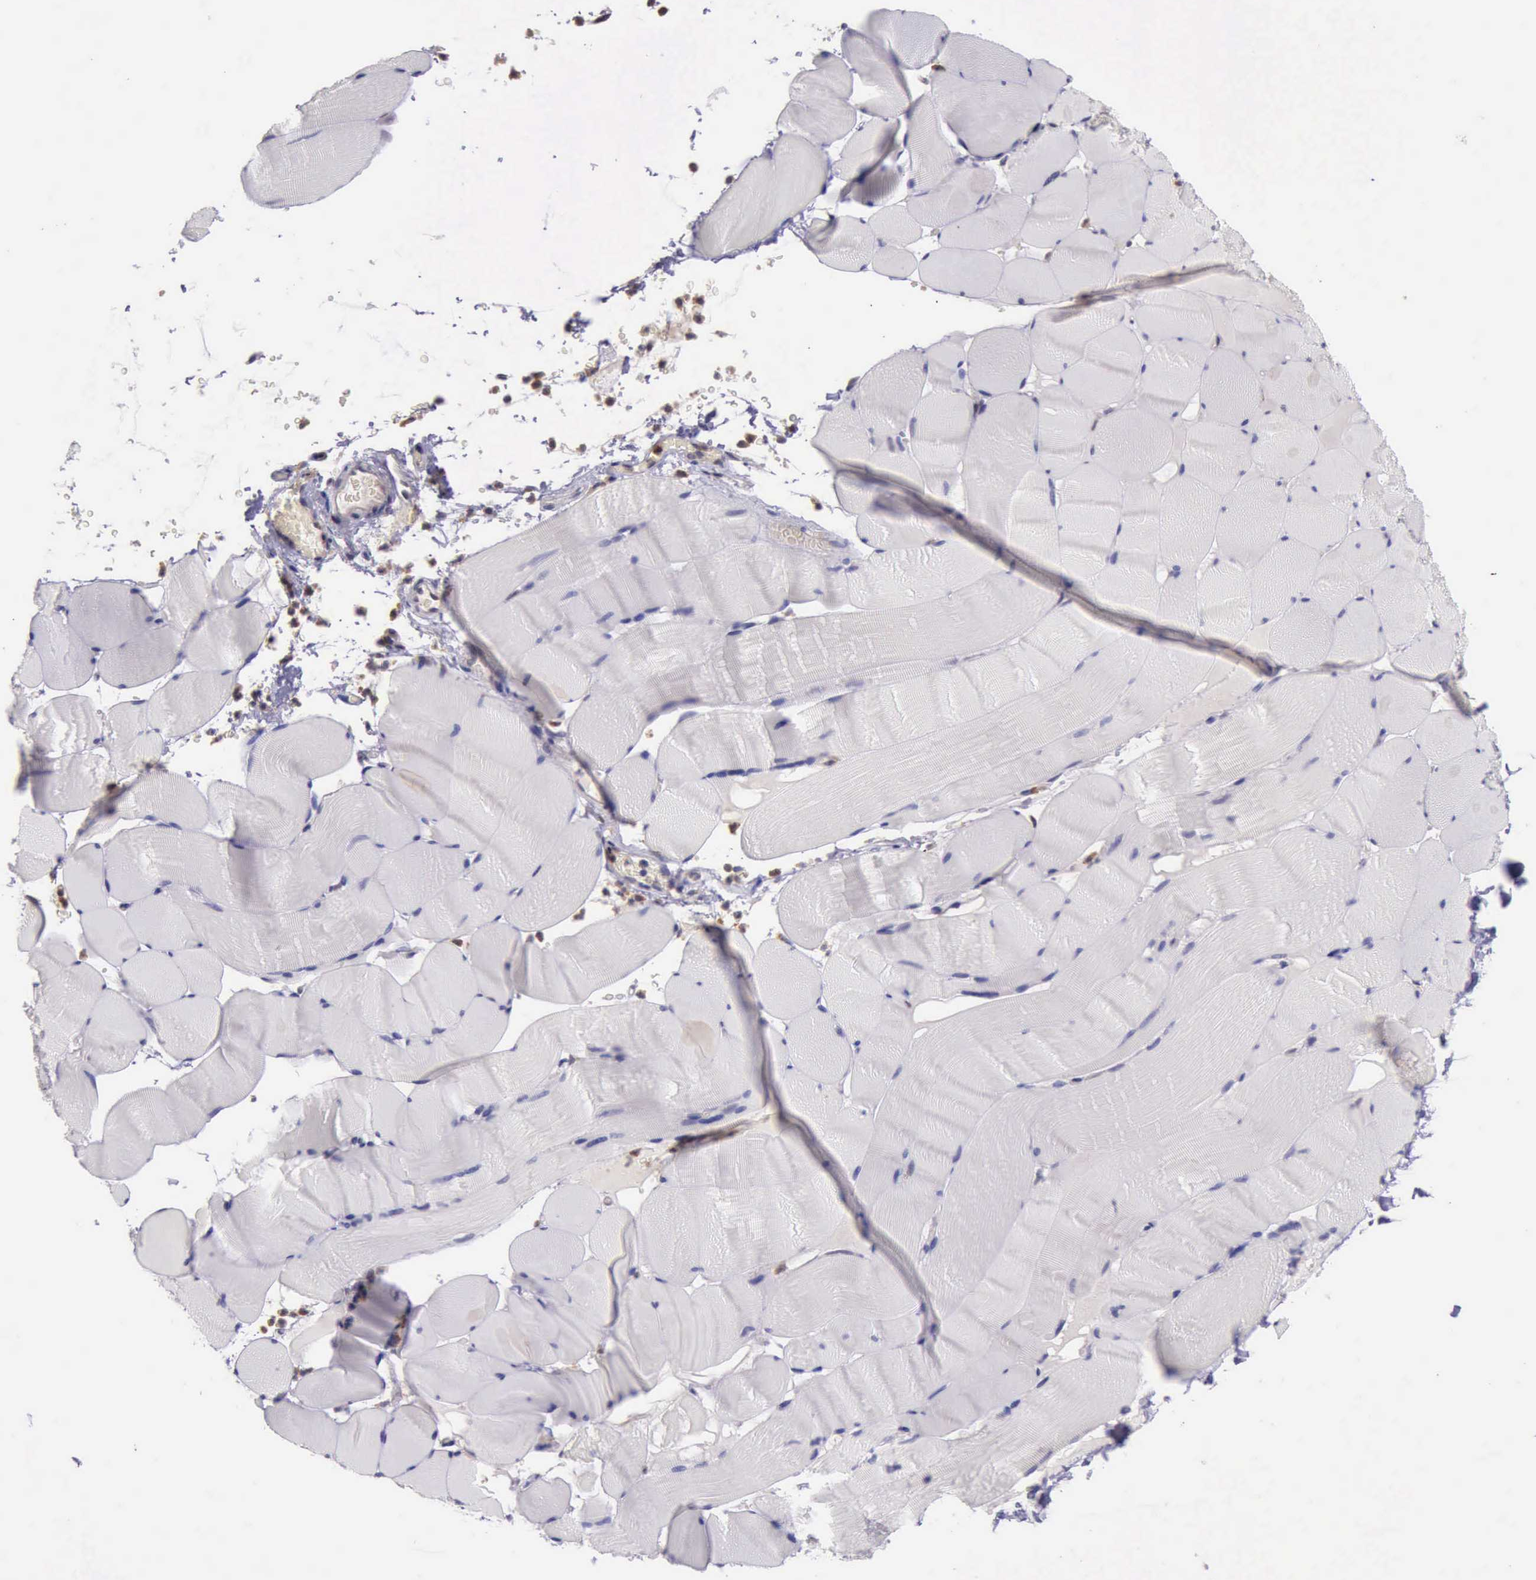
{"staining": {"intensity": "negative", "quantity": "none", "location": "none"}, "tissue": "skeletal muscle", "cell_type": "Myocytes", "image_type": "normal", "snomed": [{"axis": "morphology", "description": "Normal tissue, NOS"}, {"axis": "topography", "description": "Skeletal muscle"}], "caption": "The image displays no significant positivity in myocytes of skeletal muscle.", "gene": "PLEK2", "patient": {"sex": "male", "age": 62}}